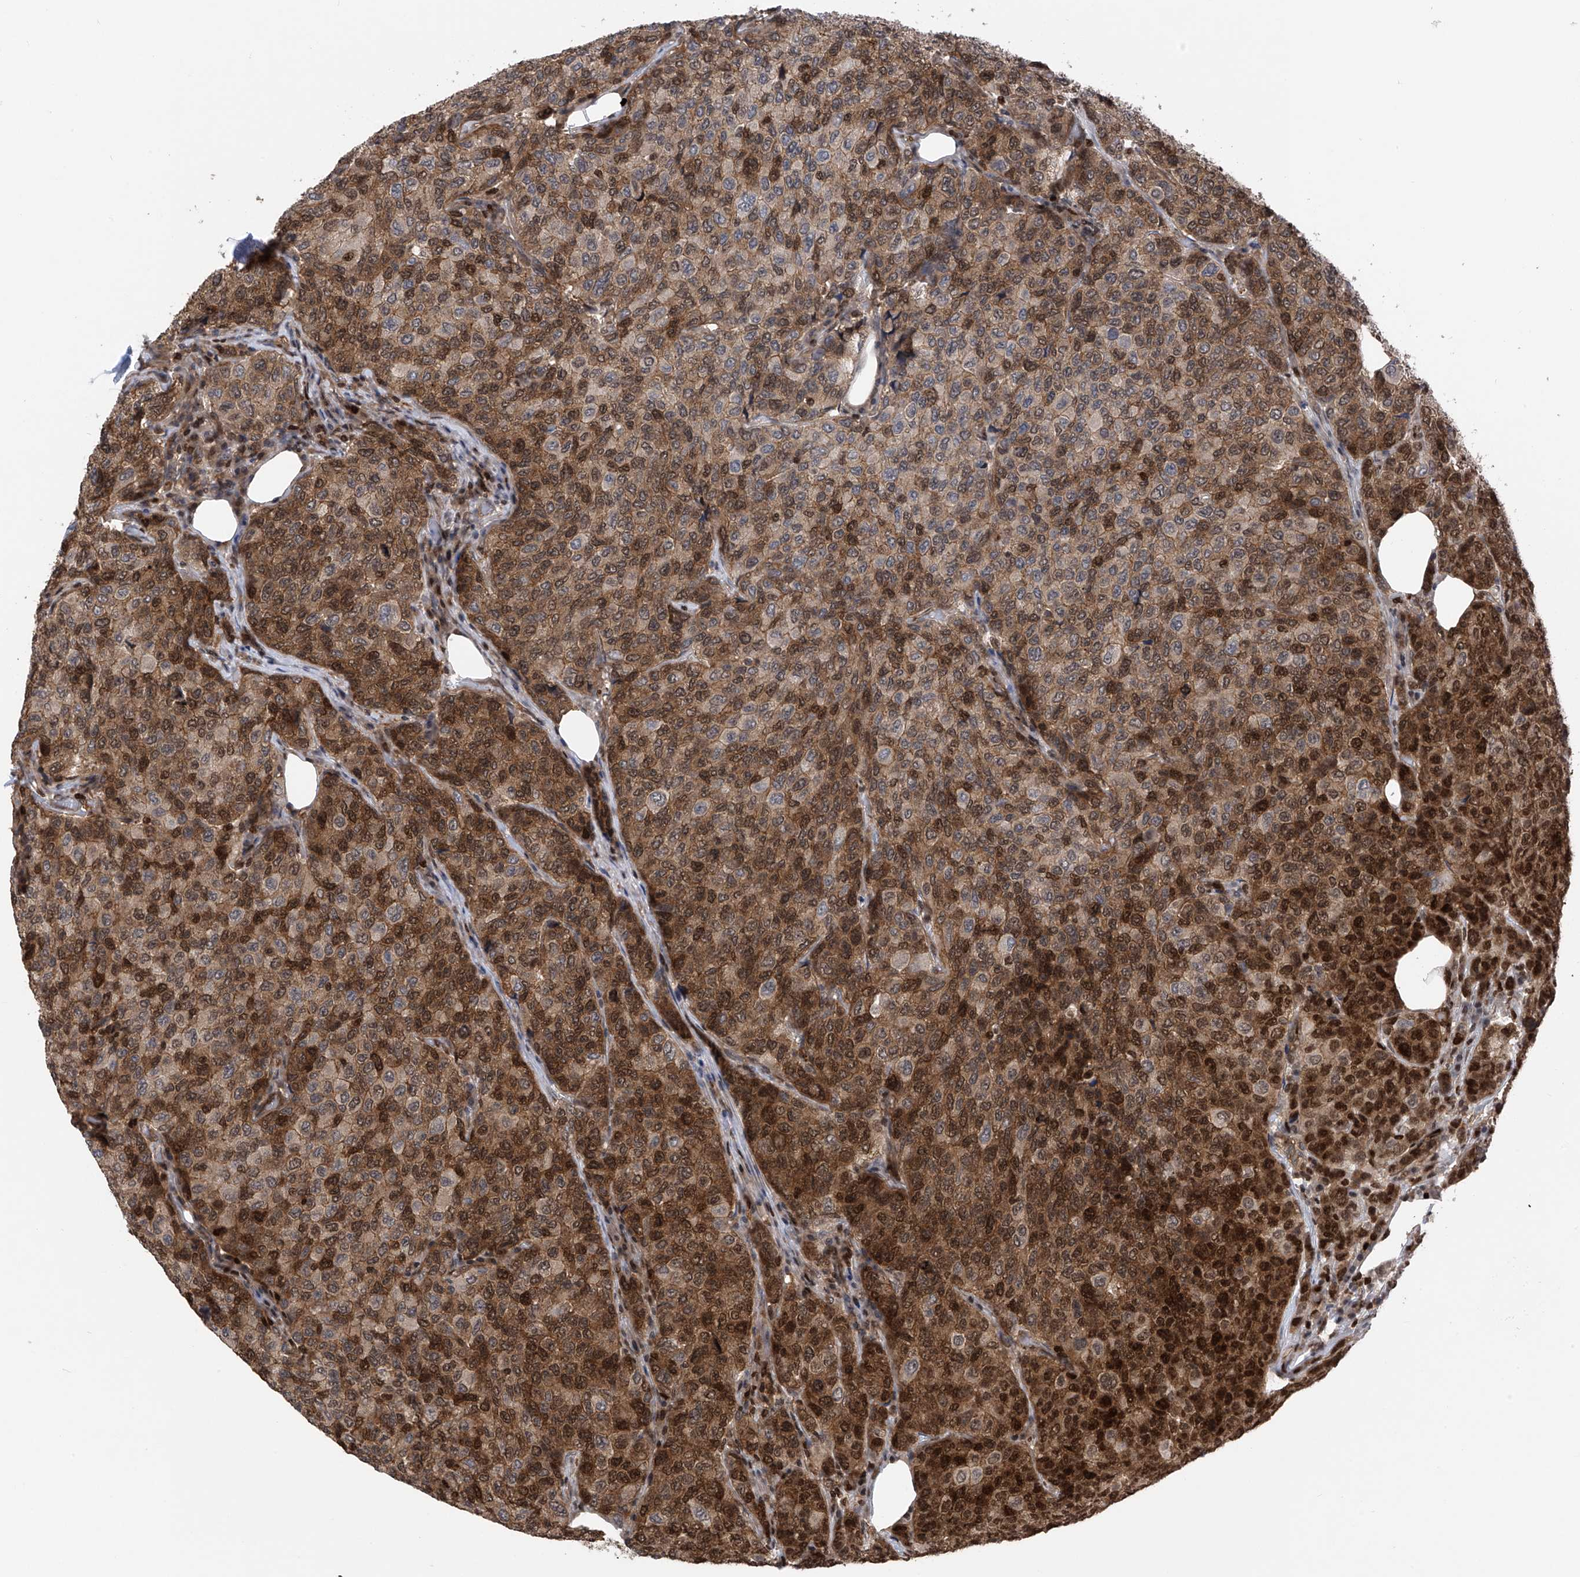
{"staining": {"intensity": "strong", "quantity": "25%-75%", "location": "cytoplasmic/membranous,nuclear"}, "tissue": "breast cancer", "cell_type": "Tumor cells", "image_type": "cancer", "snomed": [{"axis": "morphology", "description": "Duct carcinoma"}, {"axis": "topography", "description": "Breast"}], "caption": "Strong cytoplasmic/membranous and nuclear protein positivity is identified in about 25%-75% of tumor cells in breast infiltrating ductal carcinoma.", "gene": "DNAJC9", "patient": {"sex": "female", "age": 55}}